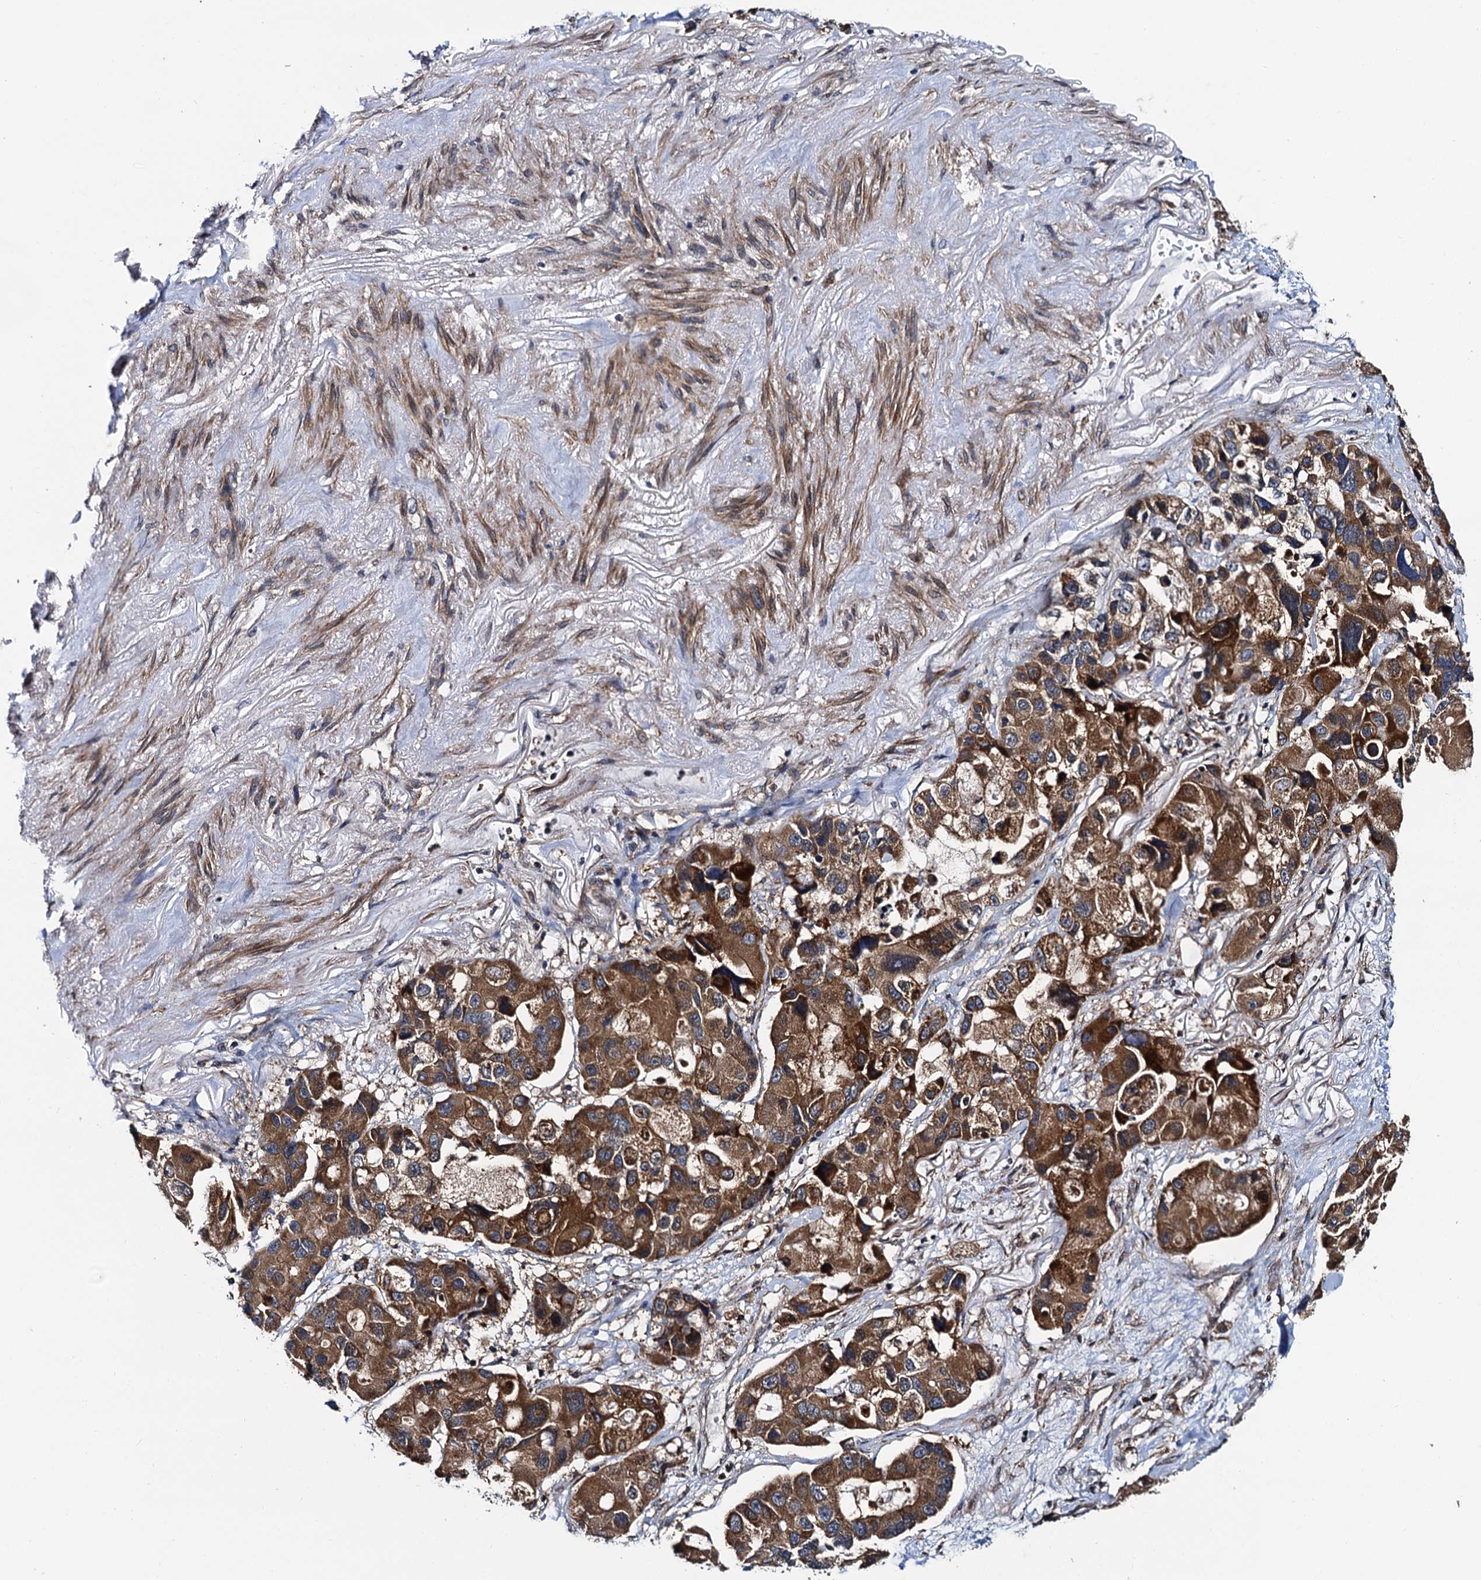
{"staining": {"intensity": "strong", "quantity": ">75%", "location": "cytoplasmic/membranous"}, "tissue": "lung cancer", "cell_type": "Tumor cells", "image_type": "cancer", "snomed": [{"axis": "morphology", "description": "Adenocarcinoma, NOS"}, {"axis": "topography", "description": "Lung"}], "caption": "High-magnification brightfield microscopy of lung adenocarcinoma stained with DAB (brown) and counterstained with hematoxylin (blue). tumor cells exhibit strong cytoplasmic/membranous staining is seen in approximately>75% of cells.", "gene": "NEK1", "patient": {"sex": "female", "age": 54}}